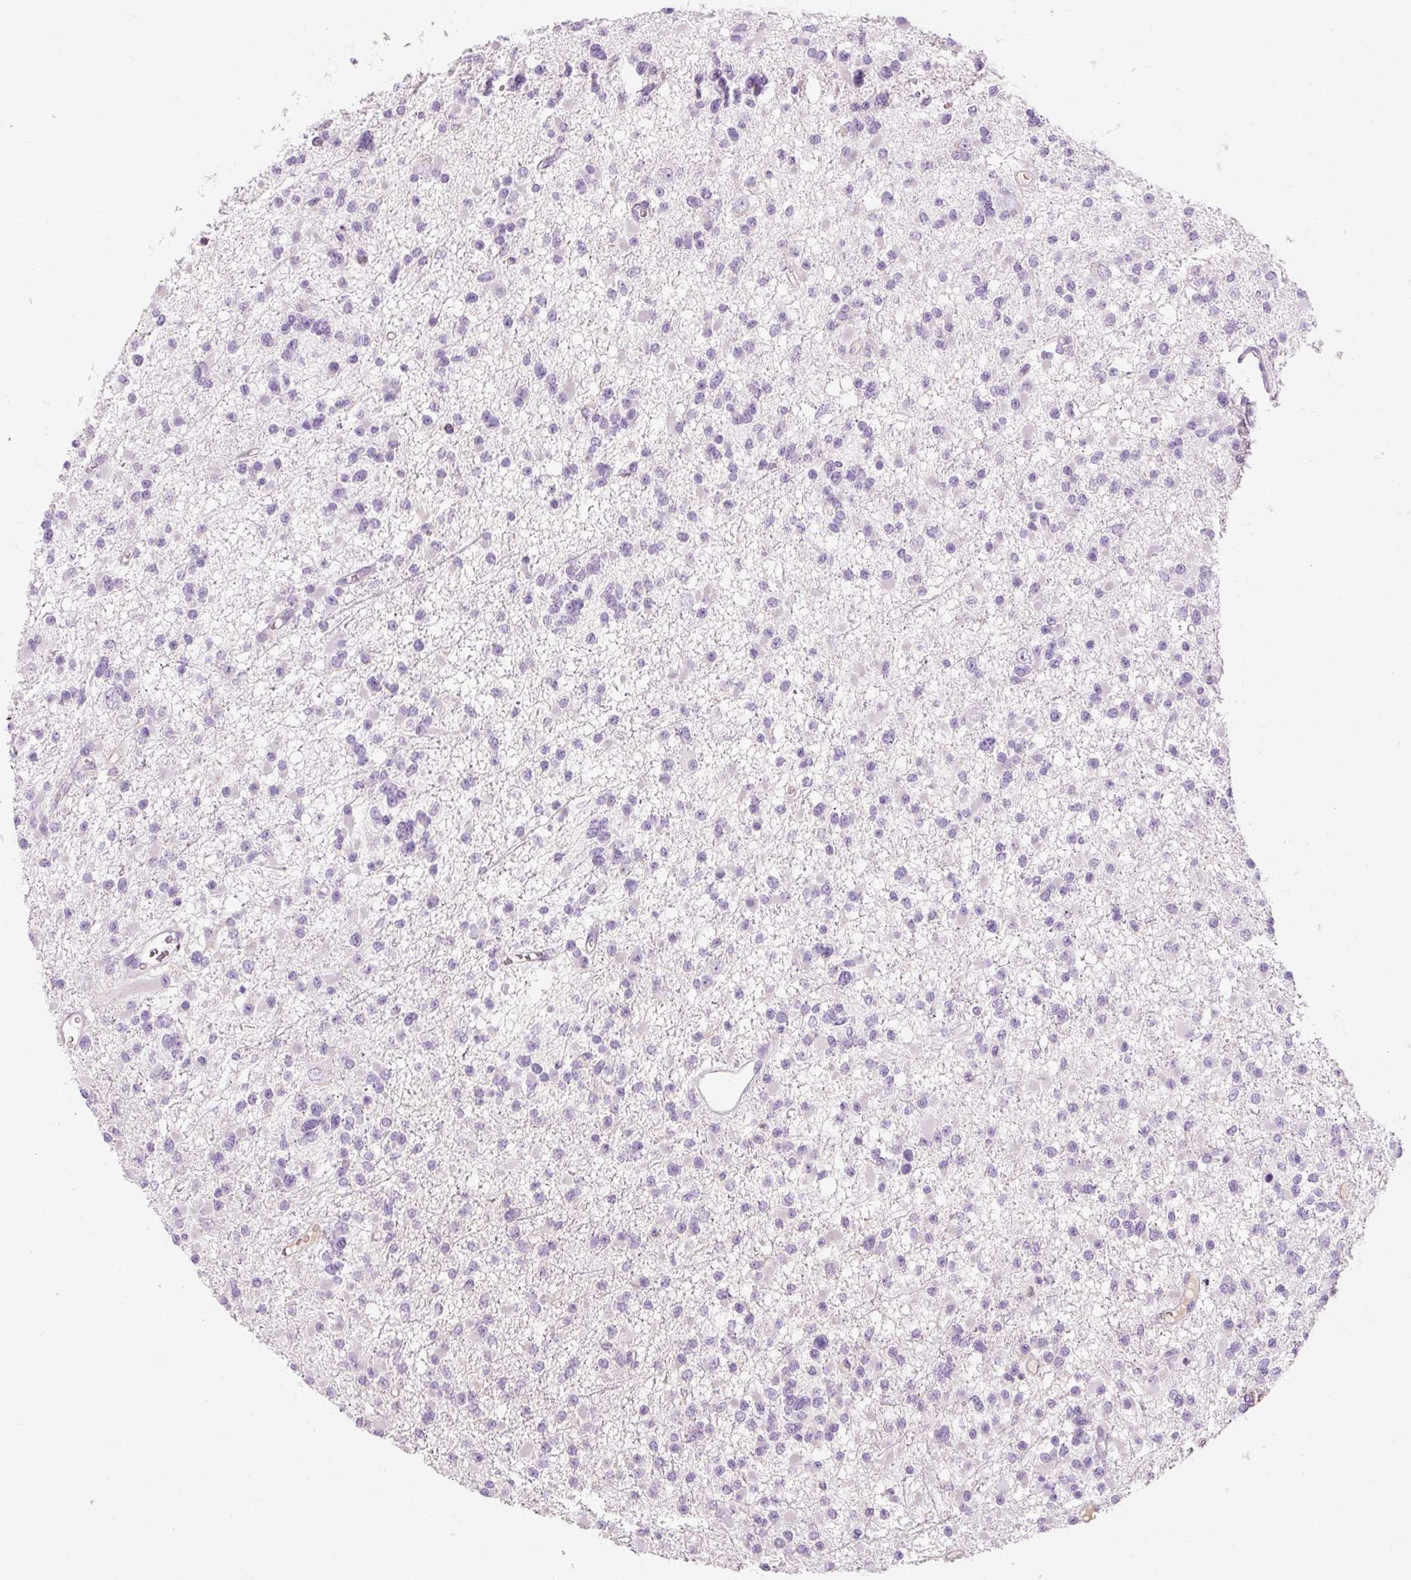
{"staining": {"intensity": "negative", "quantity": "none", "location": "none"}, "tissue": "glioma", "cell_type": "Tumor cells", "image_type": "cancer", "snomed": [{"axis": "morphology", "description": "Glioma, malignant, Low grade"}, {"axis": "topography", "description": "Brain"}], "caption": "Human glioma stained for a protein using IHC reveals no expression in tumor cells.", "gene": "TIGD2", "patient": {"sex": "female", "age": 22}}